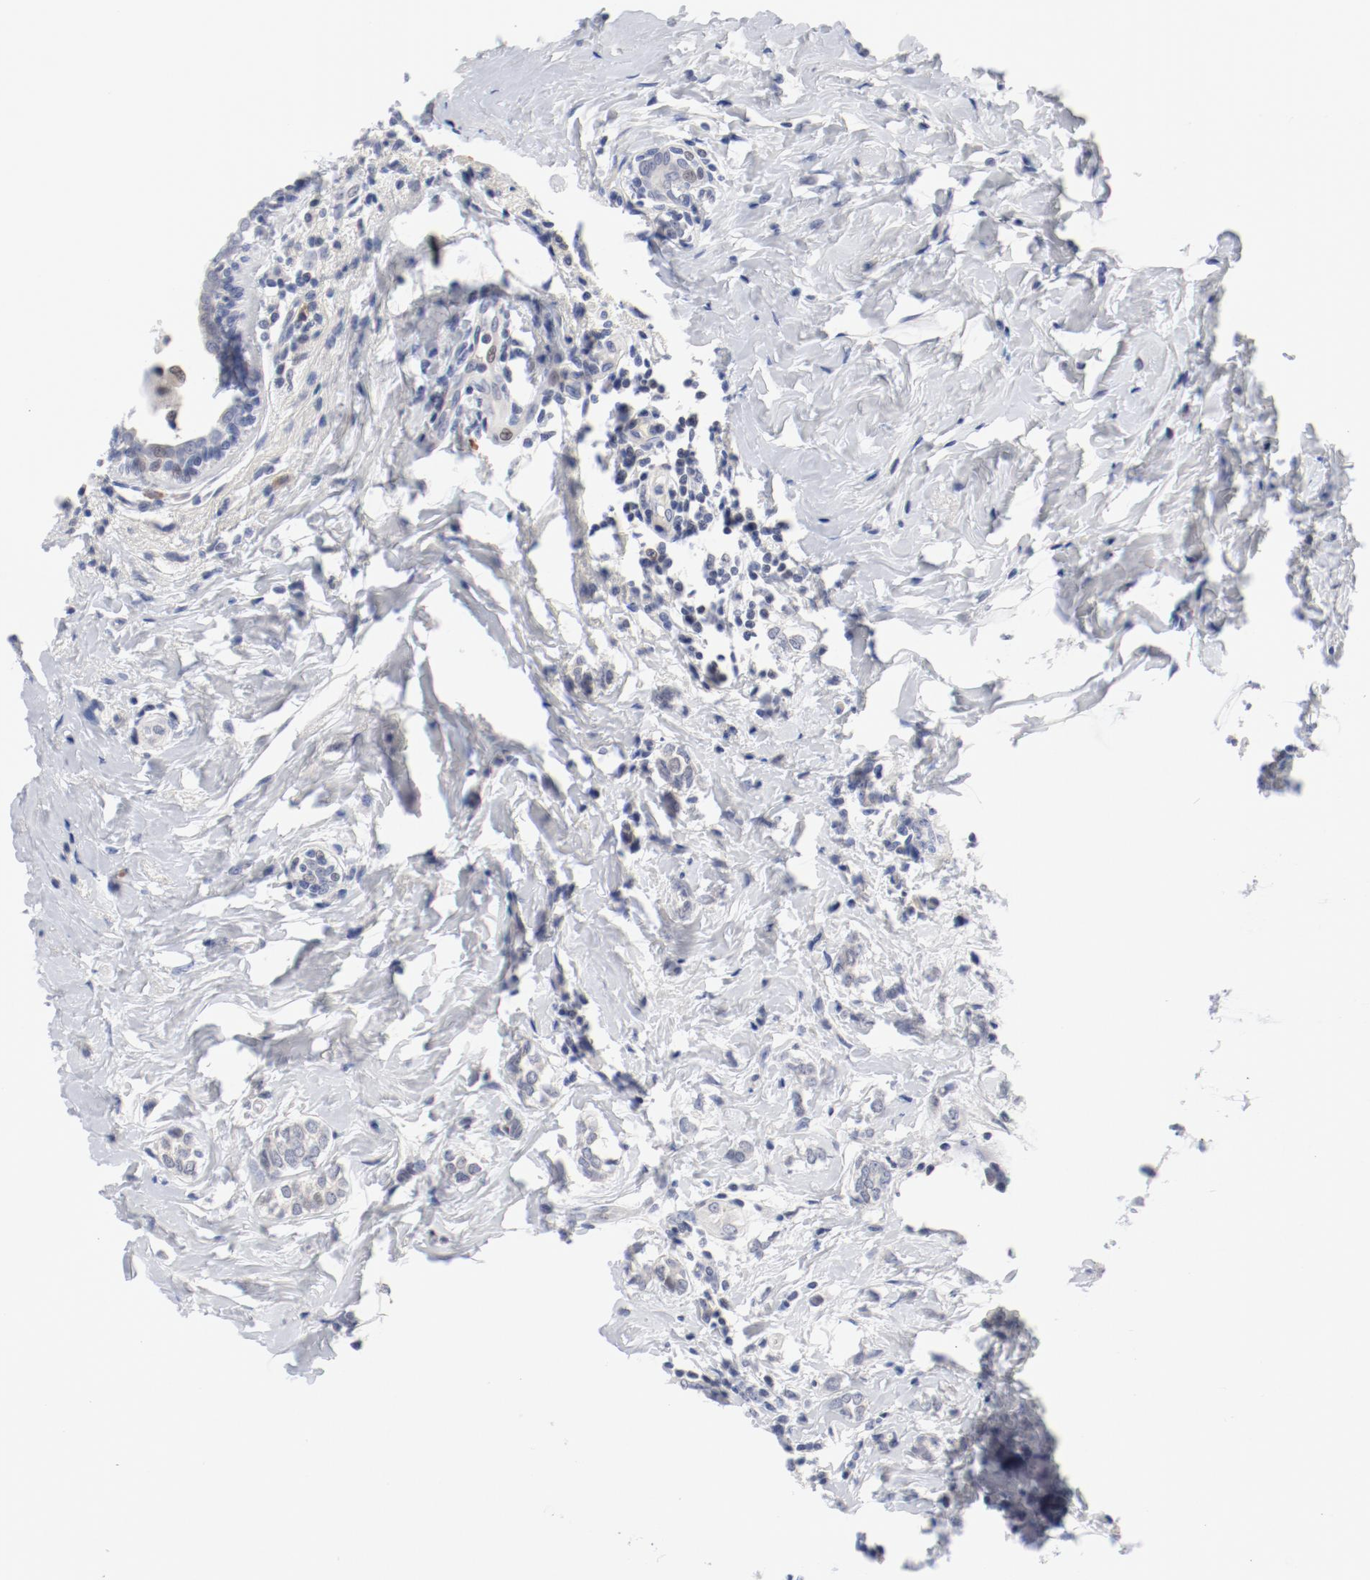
{"staining": {"intensity": "negative", "quantity": "none", "location": "none"}, "tissue": "breast cancer", "cell_type": "Tumor cells", "image_type": "cancer", "snomed": [{"axis": "morphology", "description": "Normal tissue, NOS"}, {"axis": "morphology", "description": "Lobular carcinoma"}, {"axis": "topography", "description": "Breast"}], "caption": "A high-resolution photomicrograph shows IHC staining of breast lobular carcinoma, which shows no significant expression in tumor cells.", "gene": "KCNK13", "patient": {"sex": "female", "age": 47}}